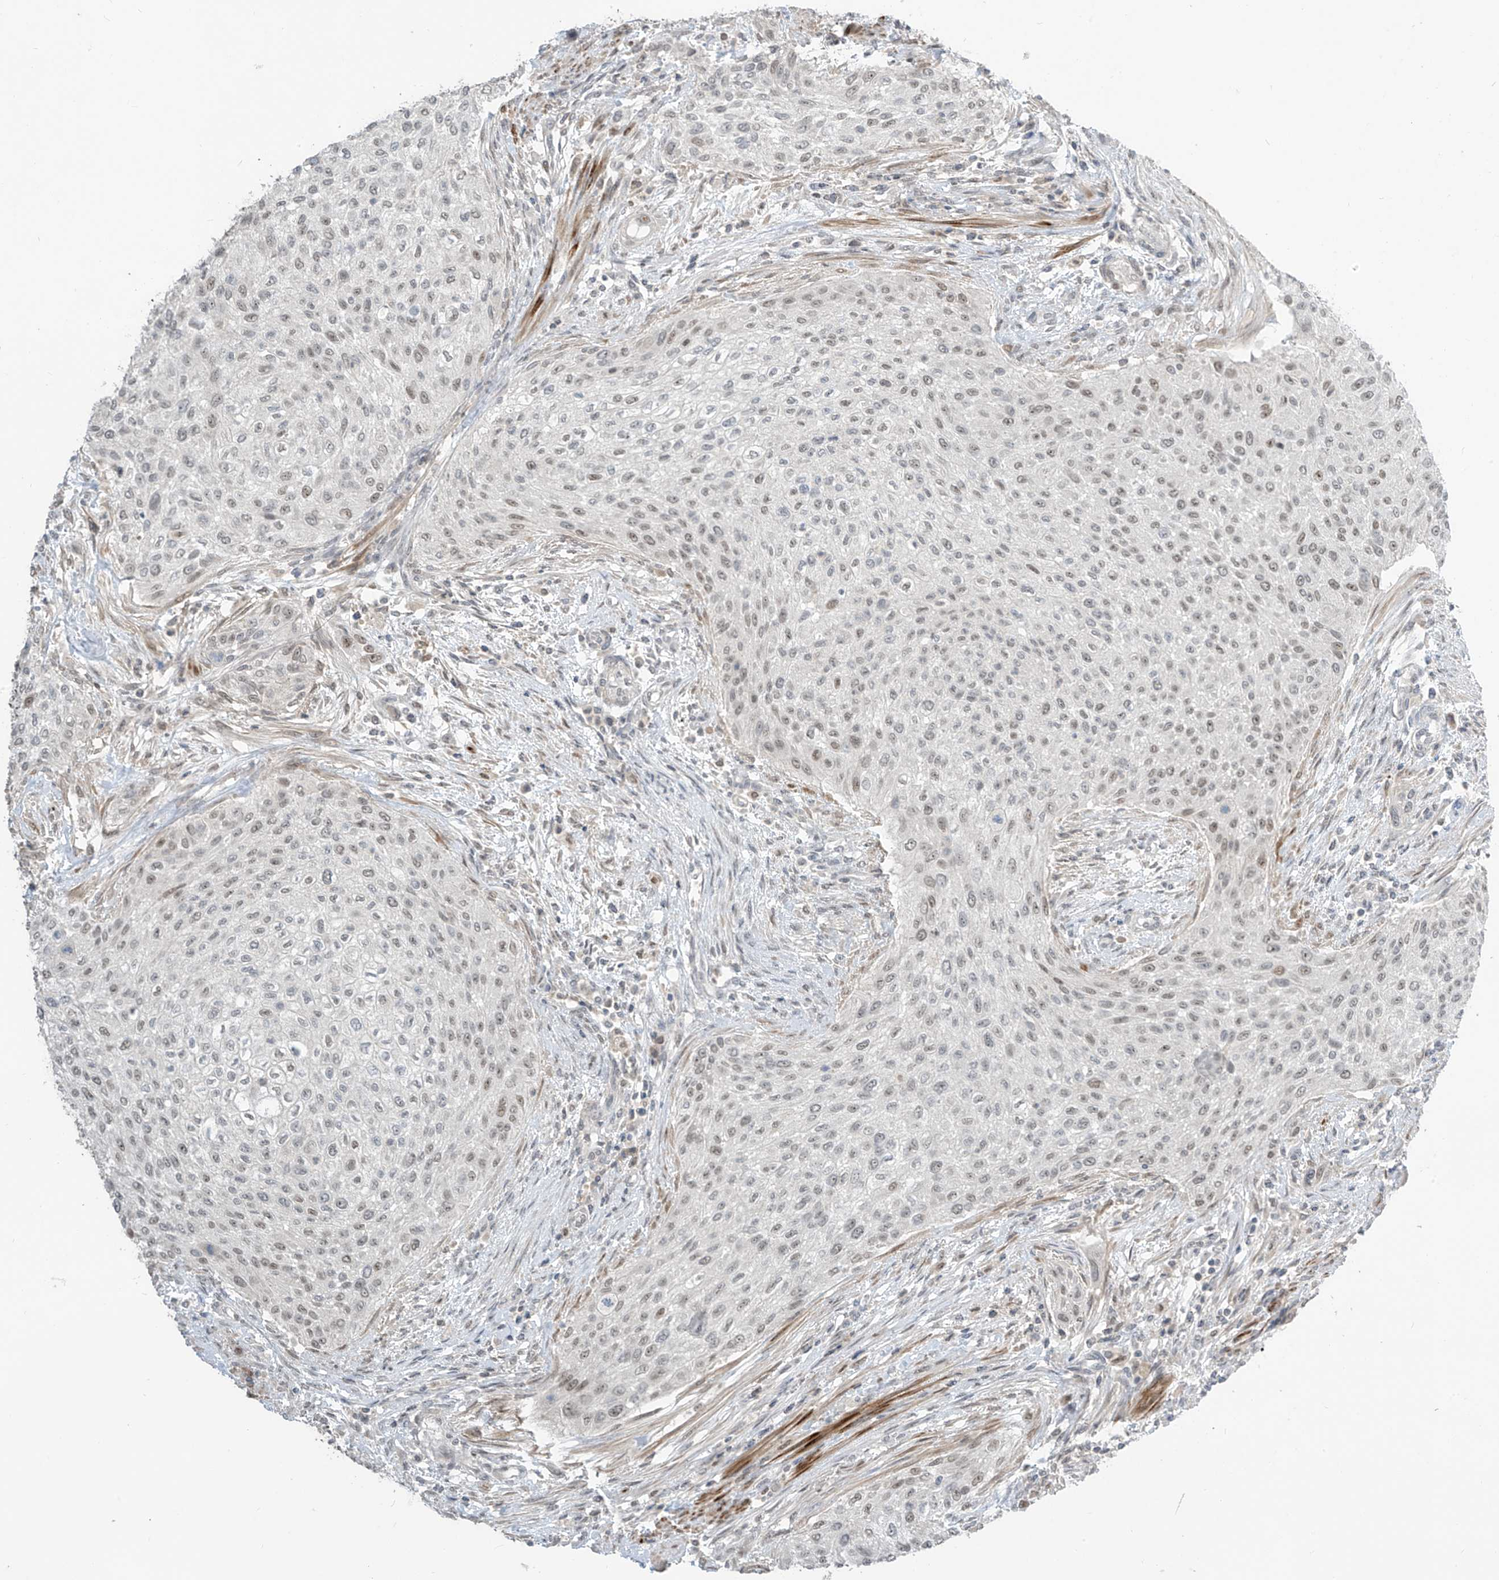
{"staining": {"intensity": "negative", "quantity": "none", "location": "none"}, "tissue": "urothelial cancer", "cell_type": "Tumor cells", "image_type": "cancer", "snomed": [{"axis": "morphology", "description": "Urothelial carcinoma, High grade"}, {"axis": "topography", "description": "Urinary bladder"}], "caption": "This is an immunohistochemistry photomicrograph of human high-grade urothelial carcinoma. There is no expression in tumor cells.", "gene": "METAP1D", "patient": {"sex": "male", "age": 35}}